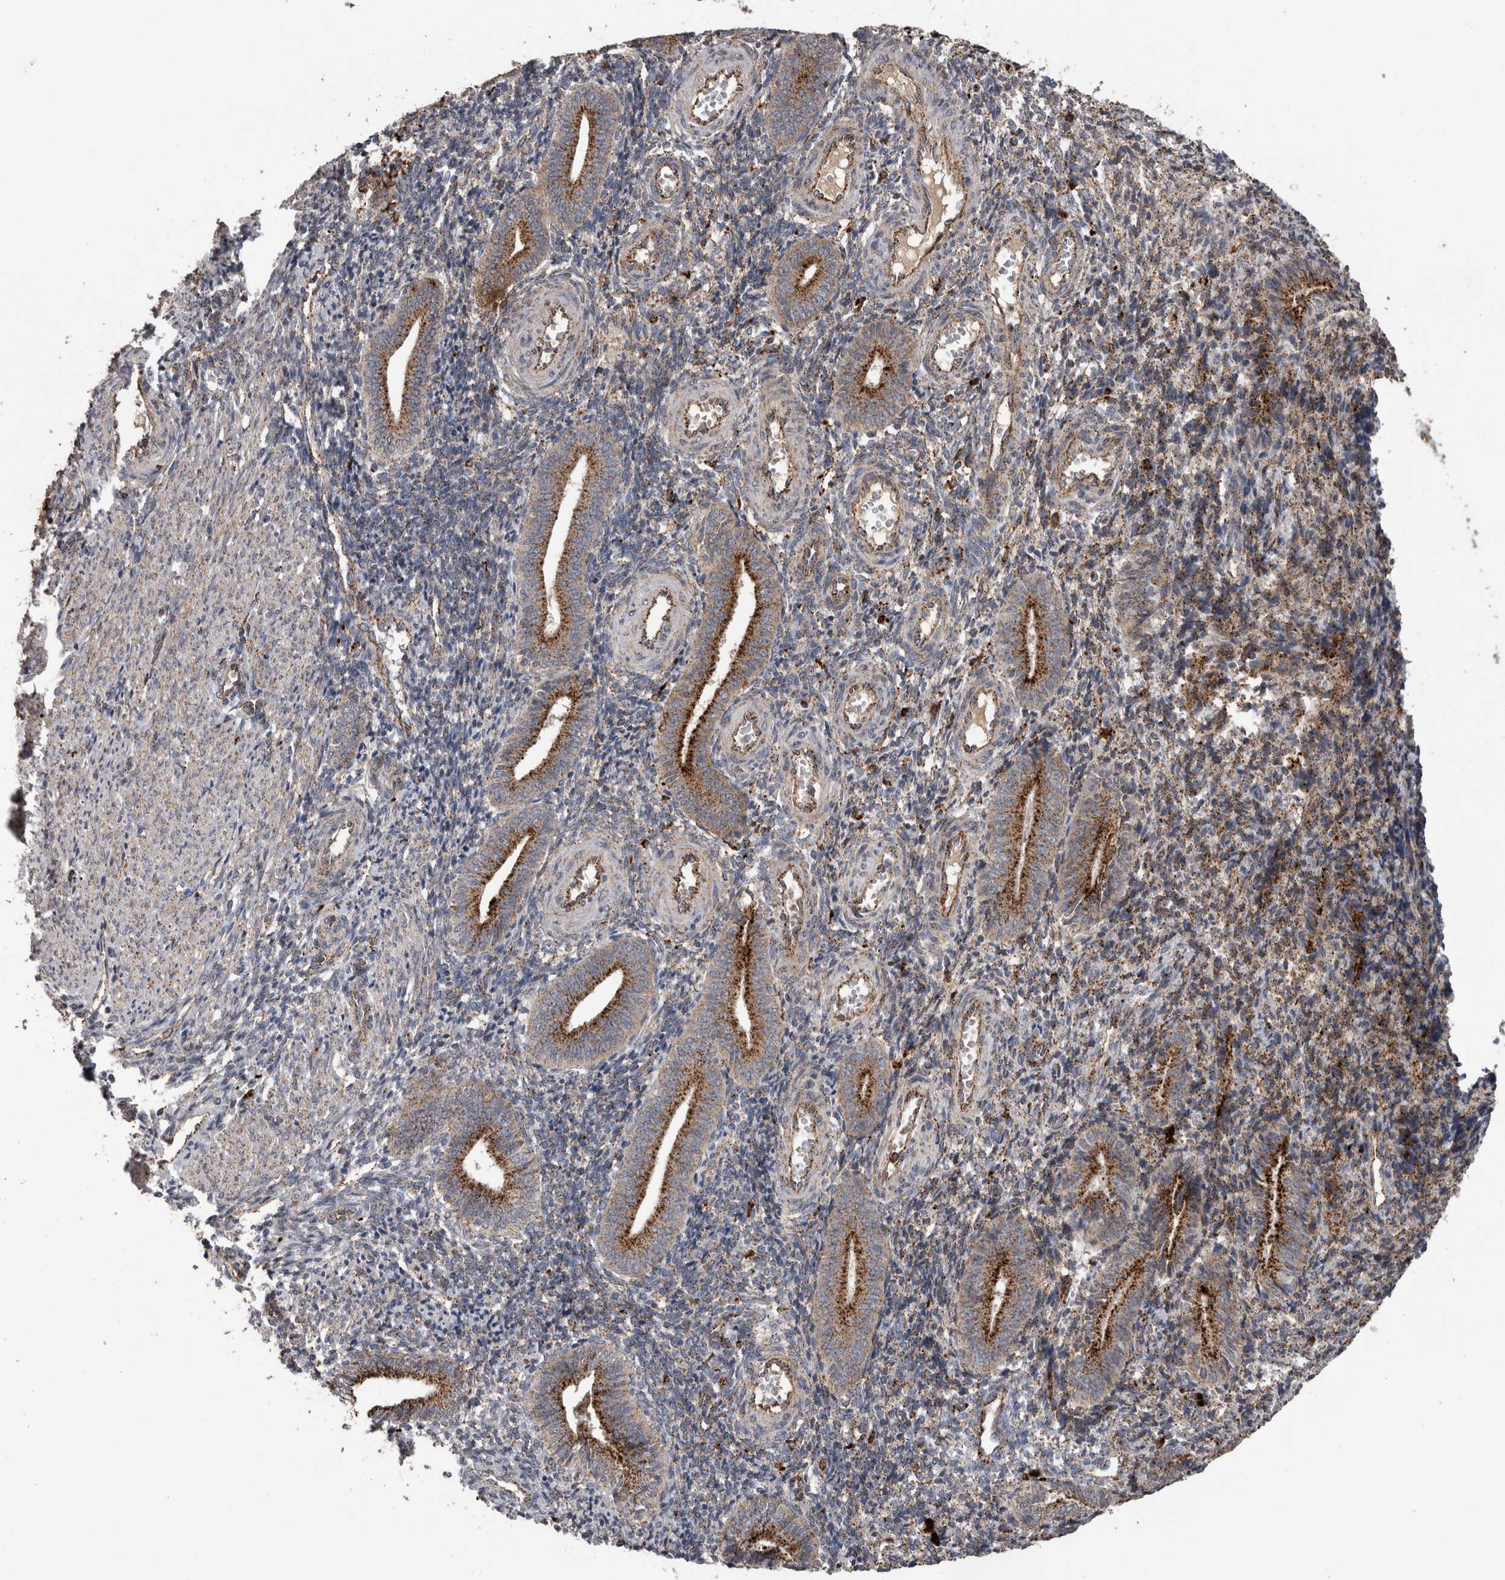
{"staining": {"intensity": "weak", "quantity": ">75%", "location": "cytoplasmic/membranous"}, "tissue": "endometrium", "cell_type": "Cells in endometrial stroma", "image_type": "normal", "snomed": [{"axis": "morphology", "description": "Normal tissue, NOS"}, {"axis": "topography", "description": "Uterus"}, {"axis": "topography", "description": "Endometrium"}], "caption": "Immunohistochemistry staining of normal endometrium, which displays low levels of weak cytoplasmic/membranous positivity in approximately >75% of cells in endometrial stroma indicating weak cytoplasmic/membranous protein staining. The staining was performed using DAB (brown) for protein detection and nuclei were counterstained in hematoxylin (blue).", "gene": "CTSZ", "patient": {"sex": "female", "age": 33}}